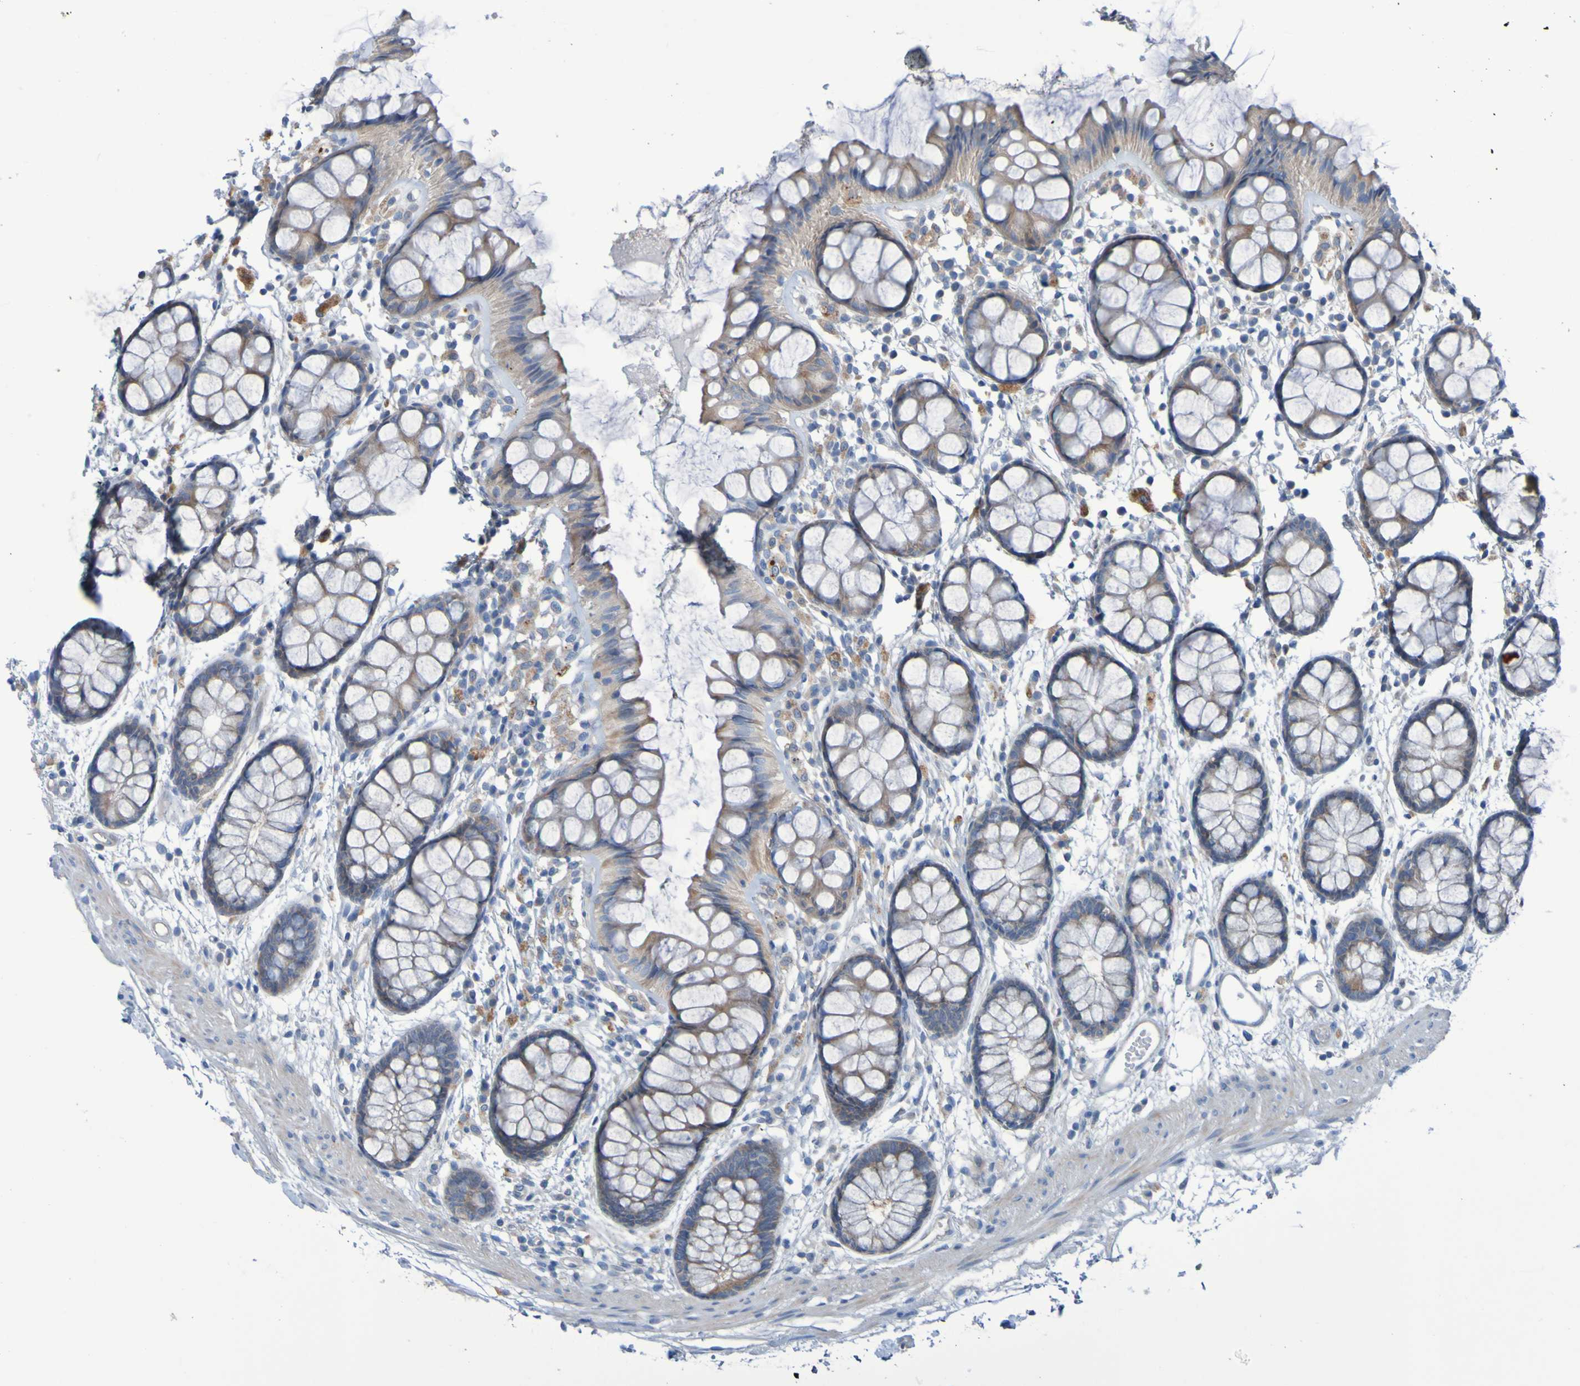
{"staining": {"intensity": "moderate", "quantity": ">75%", "location": "cytoplasmic/membranous"}, "tissue": "rectum", "cell_type": "Glandular cells", "image_type": "normal", "snomed": [{"axis": "morphology", "description": "Normal tissue, NOS"}, {"axis": "topography", "description": "Rectum"}], "caption": "Immunohistochemistry (IHC) image of unremarkable rectum stained for a protein (brown), which reveals medium levels of moderate cytoplasmic/membranous expression in approximately >75% of glandular cells.", "gene": "NPRL3", "patient": {"sex": "female", "age": 66}}